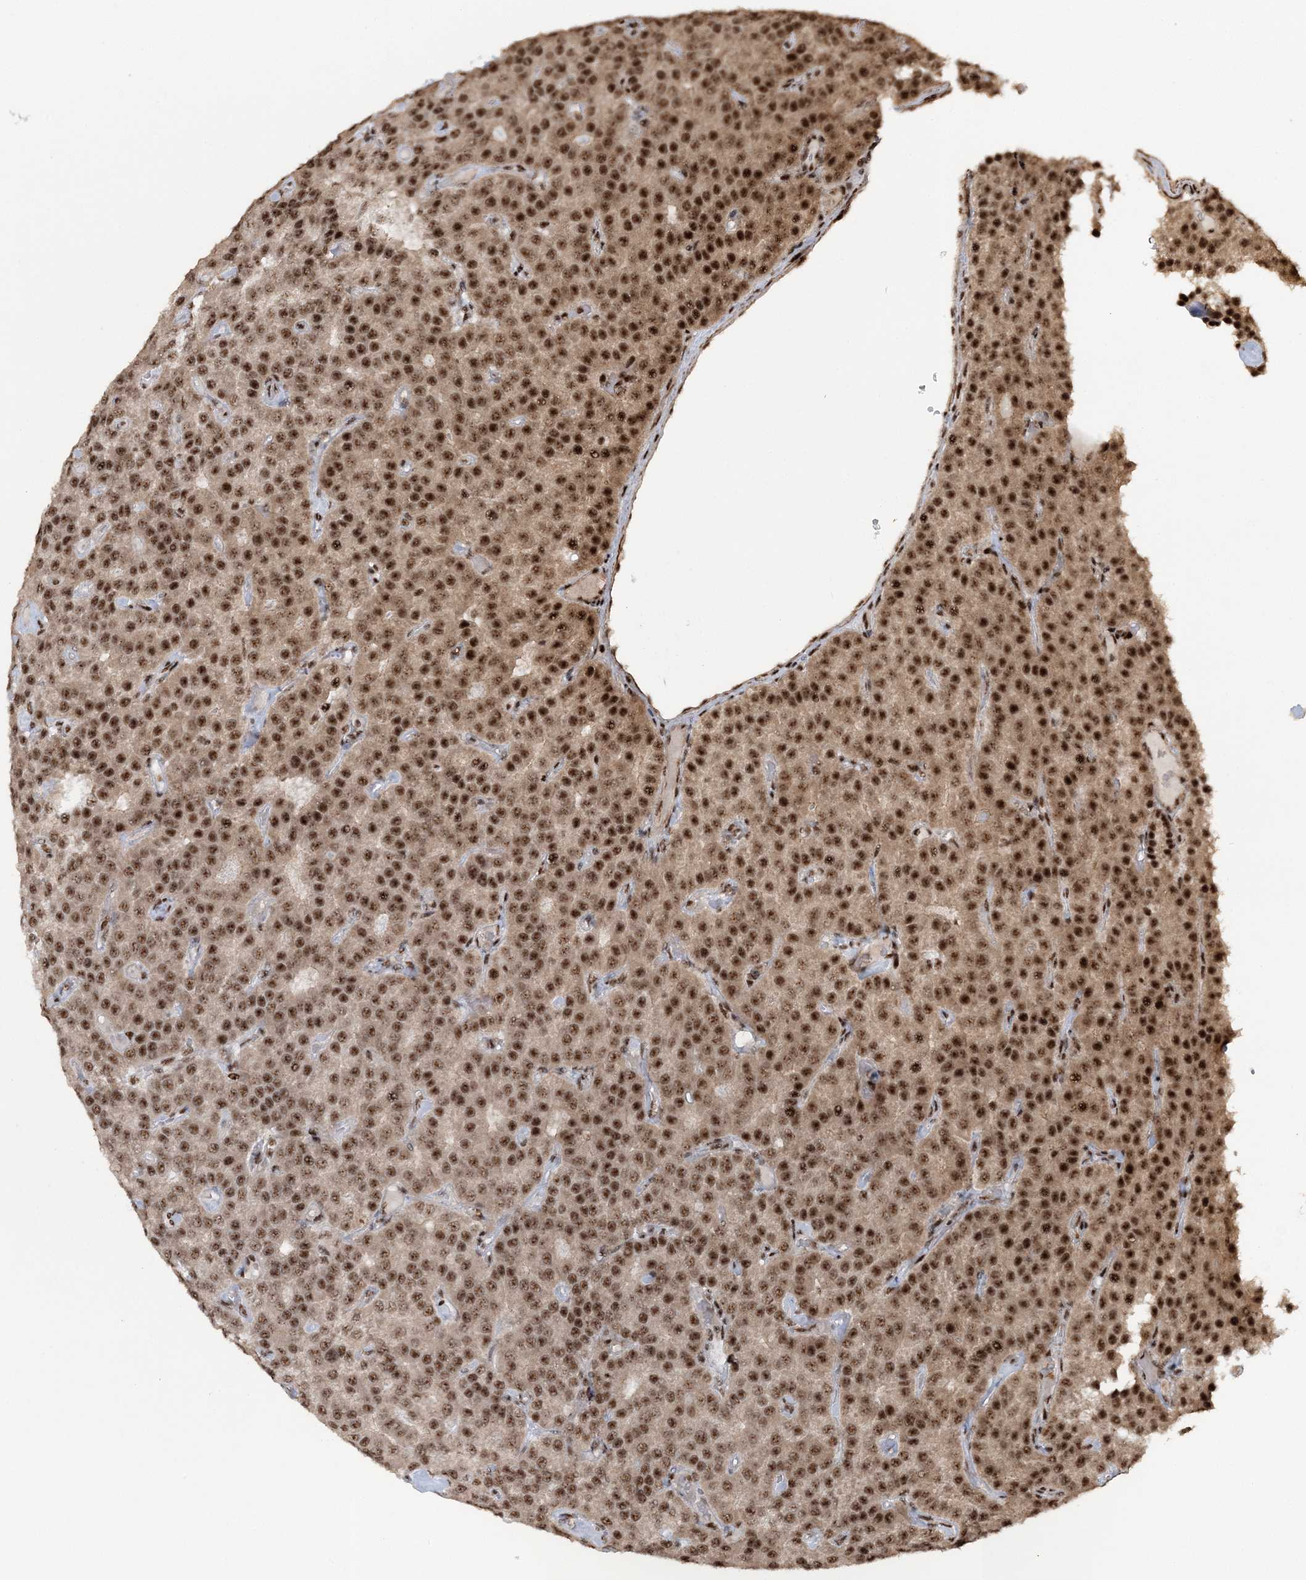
{"staining": {"intensity": "strong", "quantity": ">75%", "location": "cytoplasmic/membranous,nuclear"}, "tissue": "parathyroid gland", "cell_type": "Glandular cells", "image_type": "normal", "snomed": [{"axis": "morphology", "description": "Normal tissue, NOS"}, {"axis": "morphology", "description": "Adenoma, NOS"}, {"axis": "topography", "description": "Parathyroid gland"}], "caption": "Immunohistochemistry photomicrograph of benign human parathyroid gland stained for a protein (brown), which exhibits high levels of strong cytoplasmic/membranous,nuclear expression in about >75% of glandular cells.", "gene": "EXOSC8", "patient": {"sex": "female", "age": 86}}